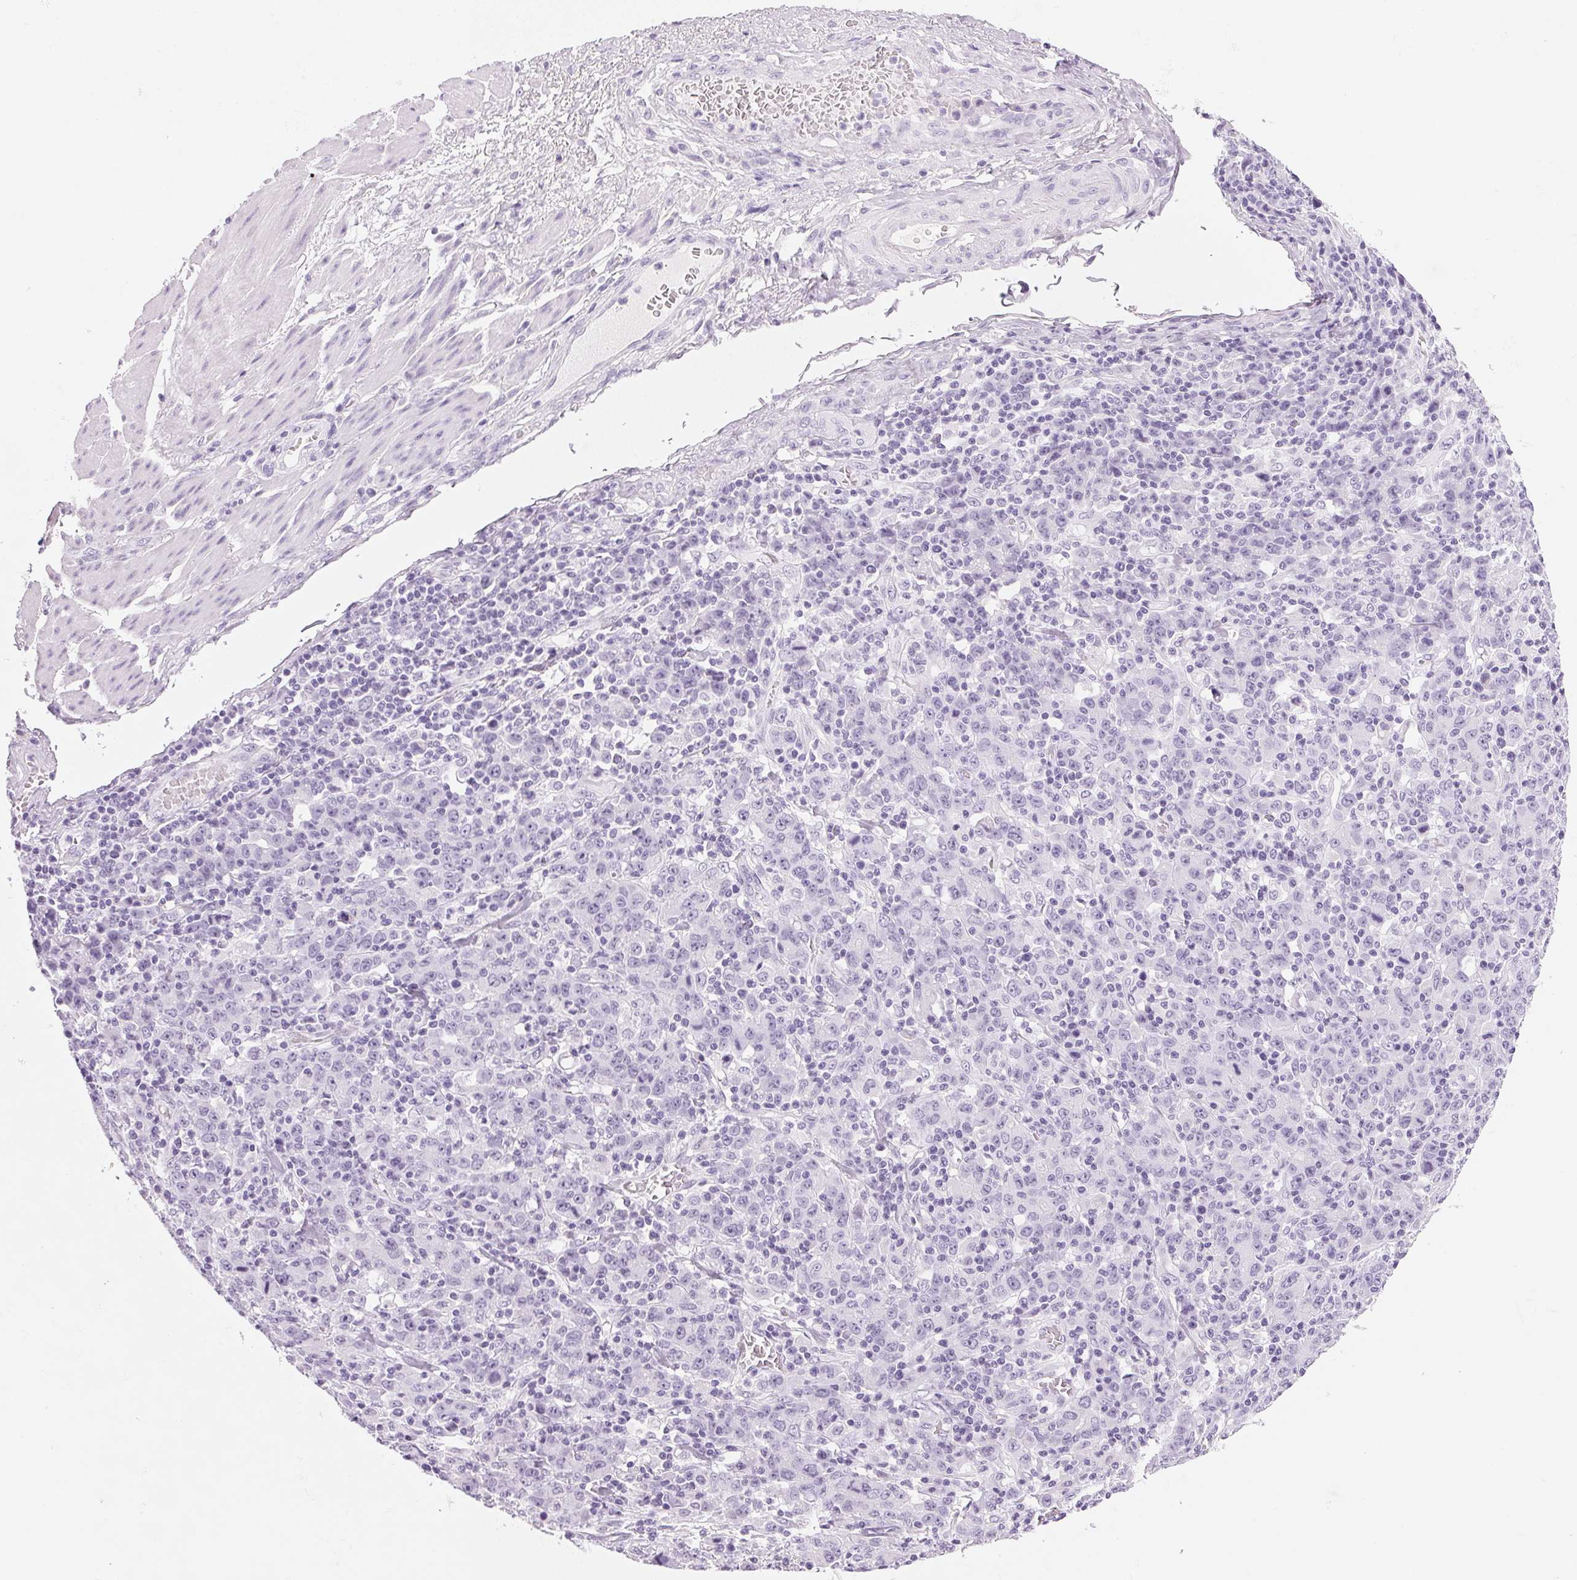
{"staining": {"intensity": "negative", "quantity": "none", "location": "none"}, "tissue": "stomach cancer", "cell_type": "Tumor cells", "image_type": "cancer", "snomed": [{"axis": "morphology", "description": "Adenocarcinoma, NOS"}, {"axis": "topography", "description": "Stomach, upper"}], "caption": "Immunohistochemistry (IHC) histopathology image of neoplastic tissue: stomach cancer stained with DAB (3,3'-diaminobenzidine) demonstrates no significant protein expression in tumor cells.", "gene": "IGFBP1", "patient": {"sex": "male", "age": 69}}